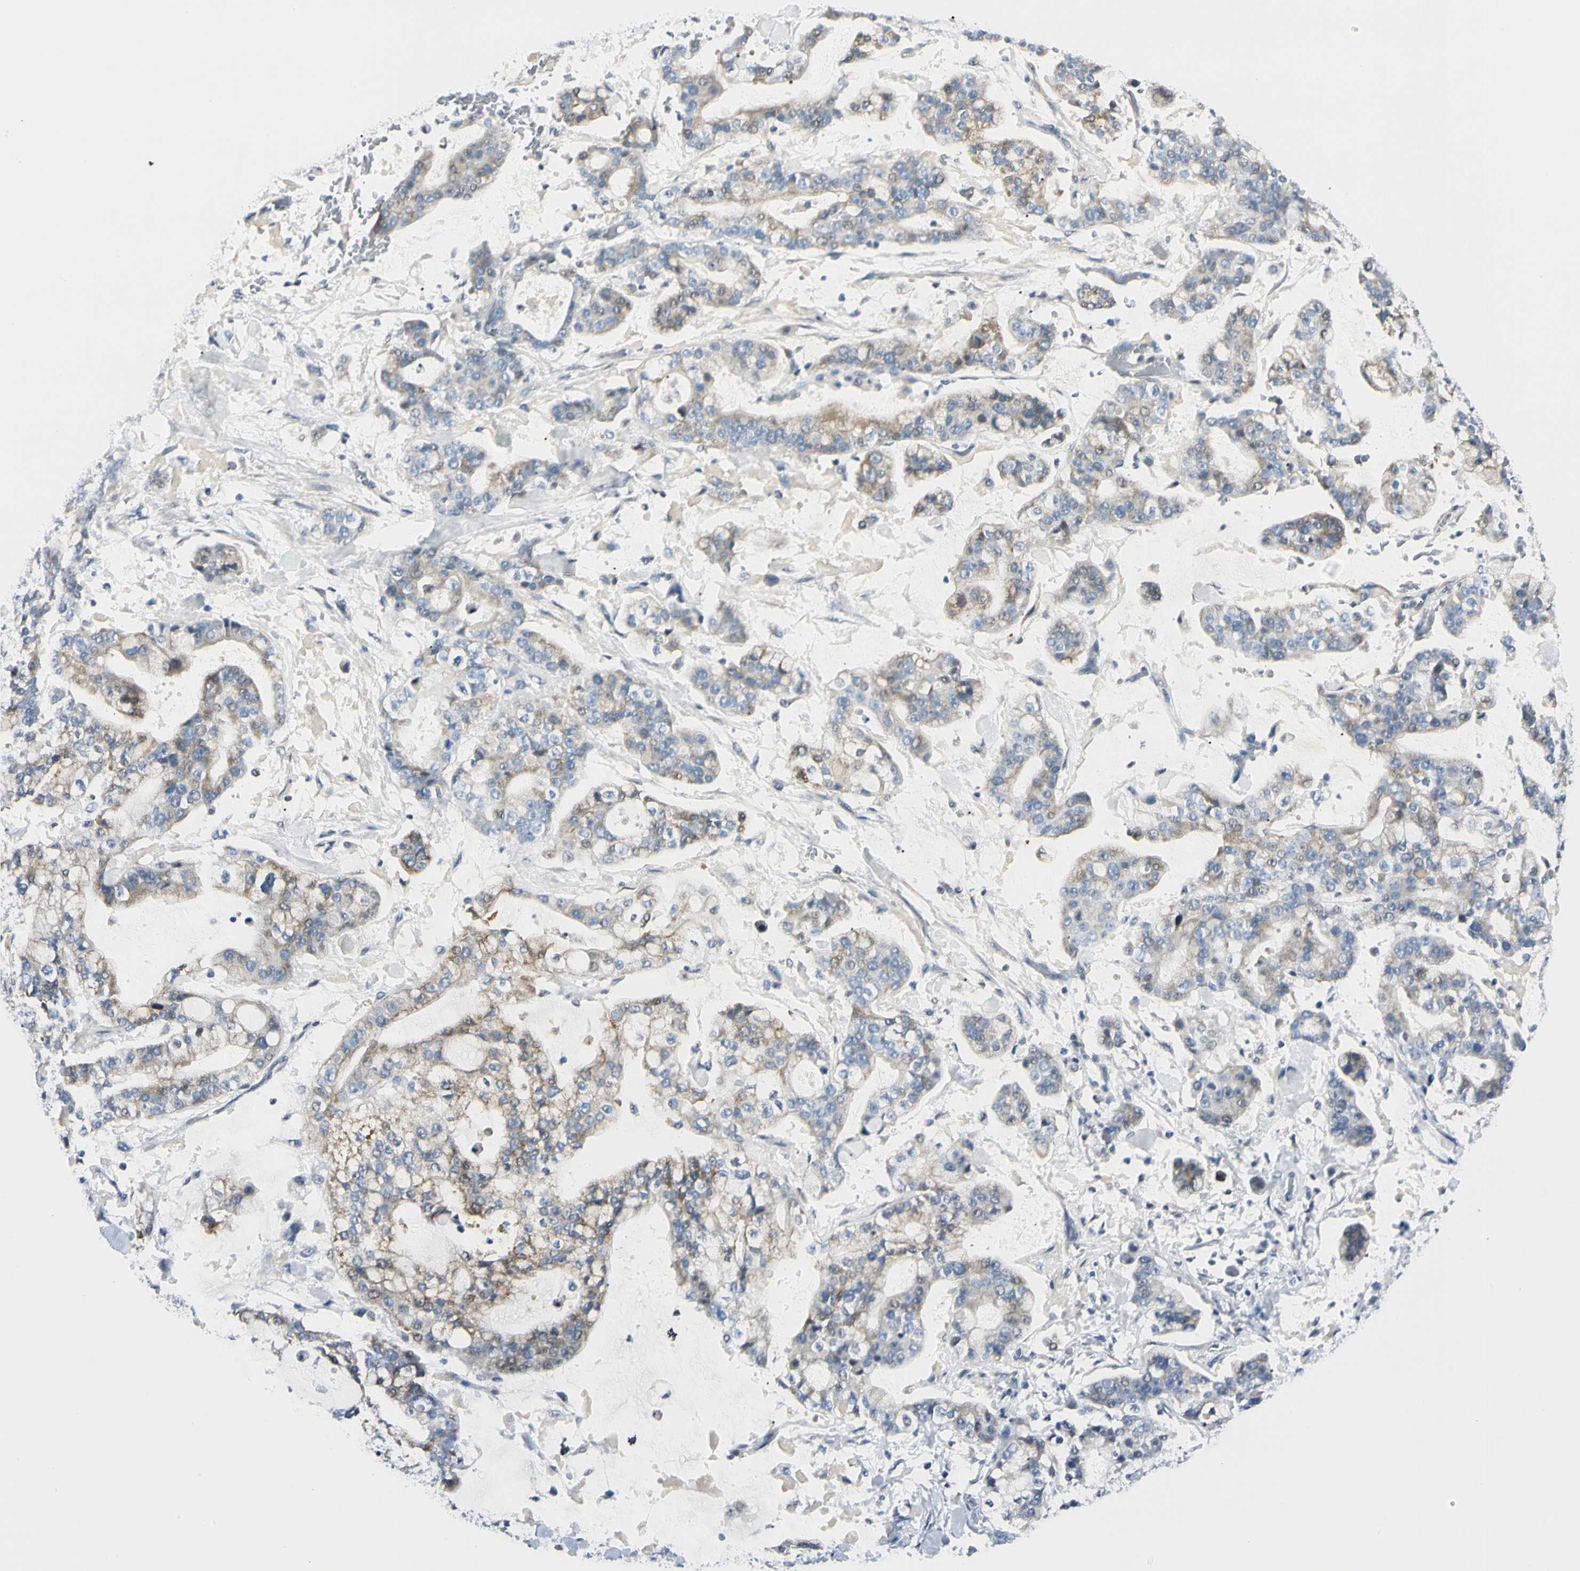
{"staining": {"intensity": "moderate", "quantity": "<25%", "location": "cytoplasmic/membranous"}, "tissue": "stomach cancer", "cell_type": "Tumor cells", "image_type": "cancer", "snomed": [{"axis": "morphology", "description": "Normal tissue, NOS"}, {"axis": "morphology", "description": "Adenocarcinoma, NOS"}, {"axis": "topography", "description": "Stomach, upper"}, {"axis": "topography", "description": "Stomach"}], "caption": "A high-resolution image shows immunohistochemistry (IHC) staining of stomach adenocarcinoma, which reveals moderate cytoplasmic/membranous positivity in about <25% of tumor cells. (Brightfield microscopy of DAB IHC at high magnification).", "gene": "SLC6A15", "patient": {"sex": "male", "age": 76}}